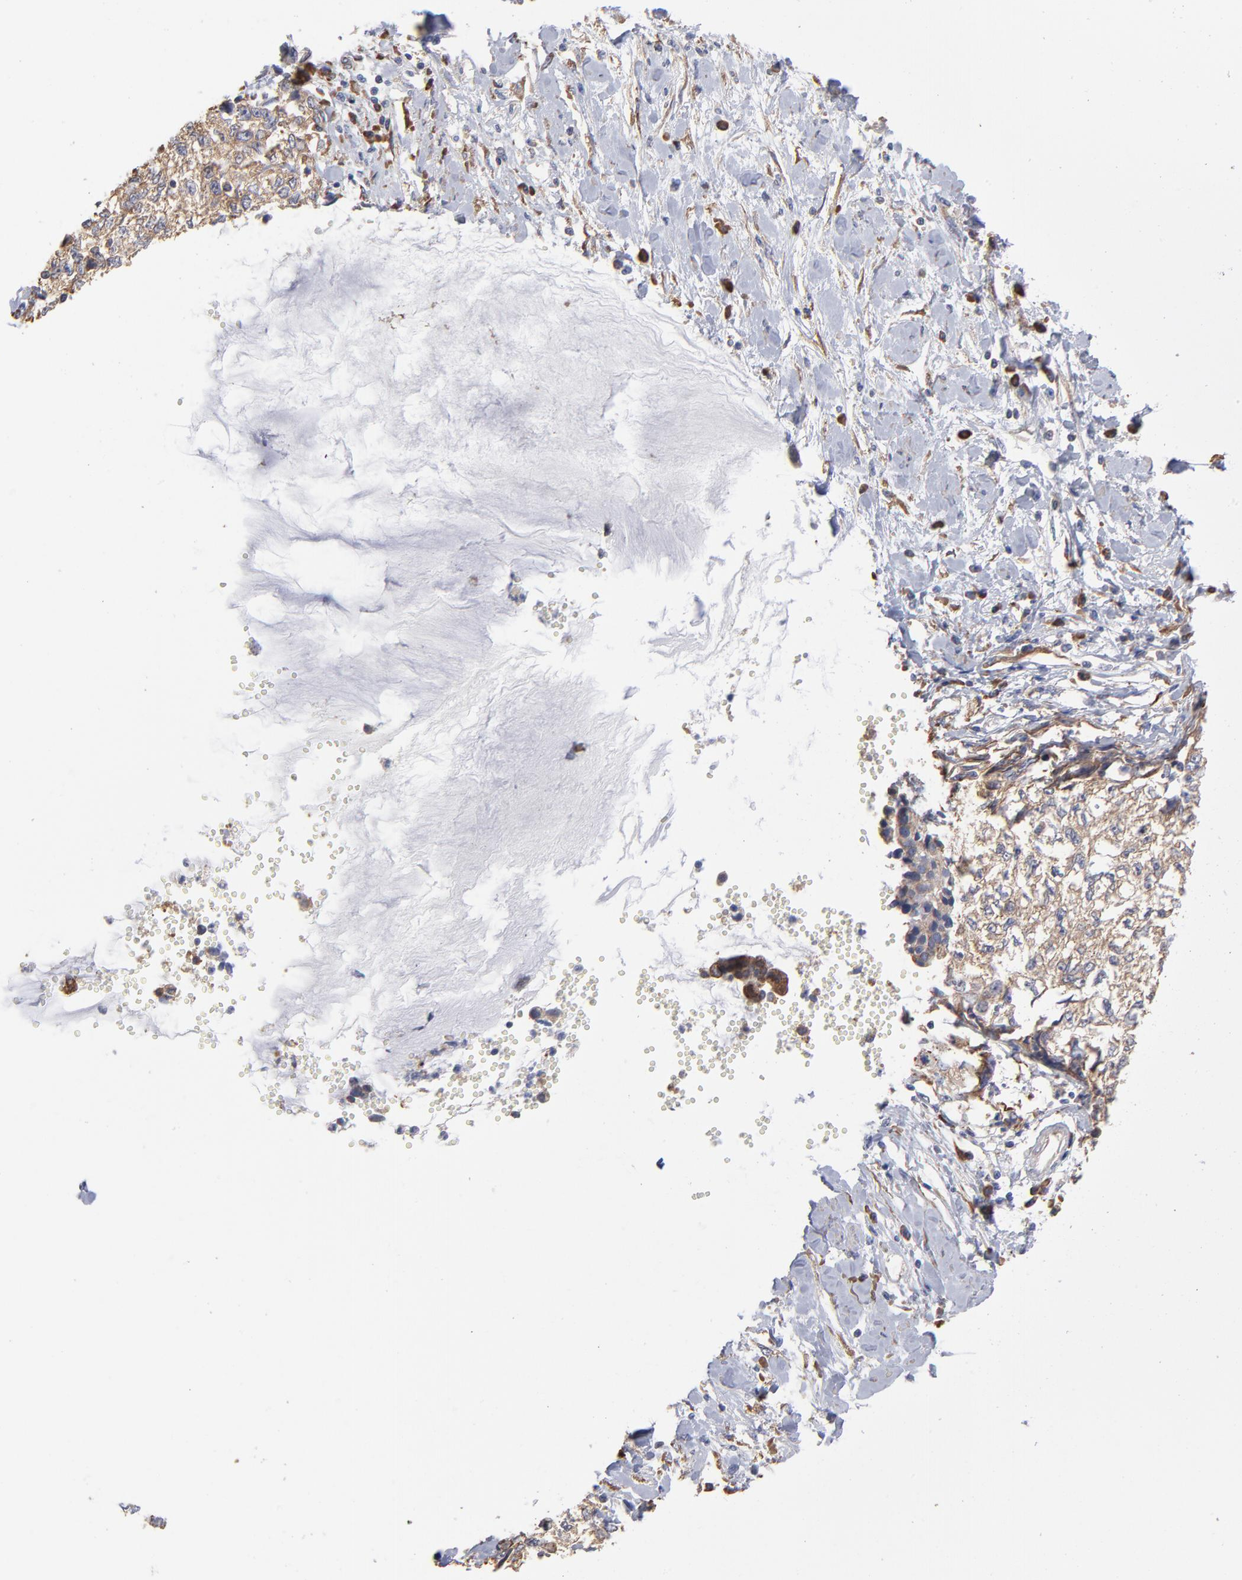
{"staining": {"intensity": "weak", "quantity": ">75%", "location": "cytoplasmic/membranous"}, "tissue": "cervical cancer", "cell_type": "Tumor cells", "image_type": "cancer", "snomed": [{"axis": "morphology", "description": "Normal tissue, NOS"}, {"axis": "morphology", "description": "Squamous cell carcinoma, NOS"}, {"axis": "topography", "description": "Cervix"}], "caption": "IHC histopathology image of neoplastic tissue: human cervical squamous cell carcinoma stained using immunohistochemistry shows low levels of weak protein expression localized specifically in the cytoplasmic/membranous of tumor cells, appearing as a cytoplasmic/membranous brown color.", "gene": "RPL3", "patient": {"sex": "female", "age": 45}}